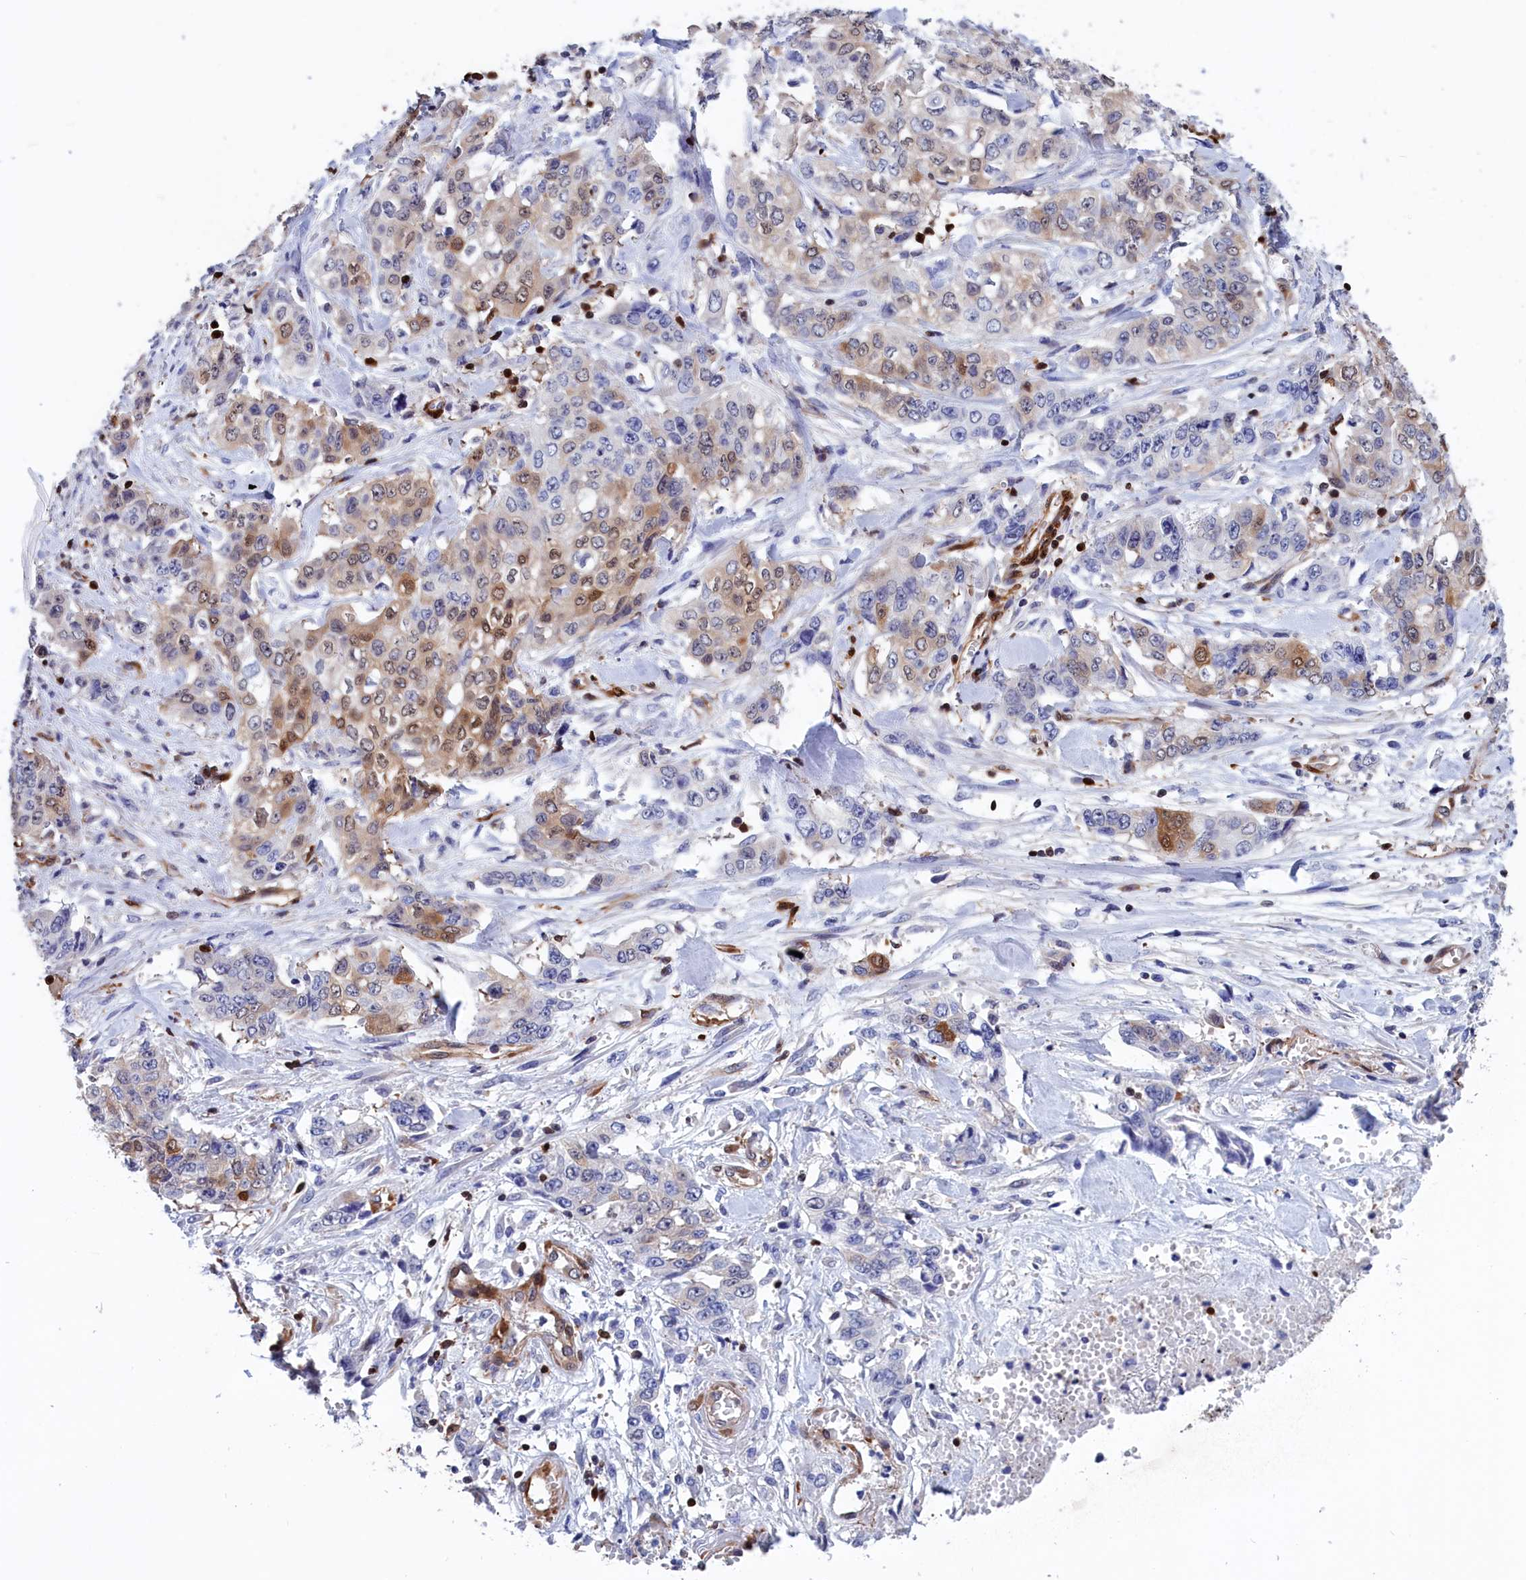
{"staining": {"intensity": "moderate", "quantity": "<25%", "location": "cytoplasmic/membranous,nuclear"}, "tissue": "stomach cancer", "cell_type": "Tumor cells", "image_type": "cancer", "snomed": [{"axis": "morphology", "description": "Adenocarcinoma, NOS"}, {"axis": "topography", "description": "Stomach, upper"}], "caption": "Moderate cytoplasmic/membranous and nuclear staining for a protein is appreciated in about <25% of tumor cells of stomach cancer using immunohistochemistry.", "gene": "CRIP1", "patient": {"sex": "male", "age": 62}}